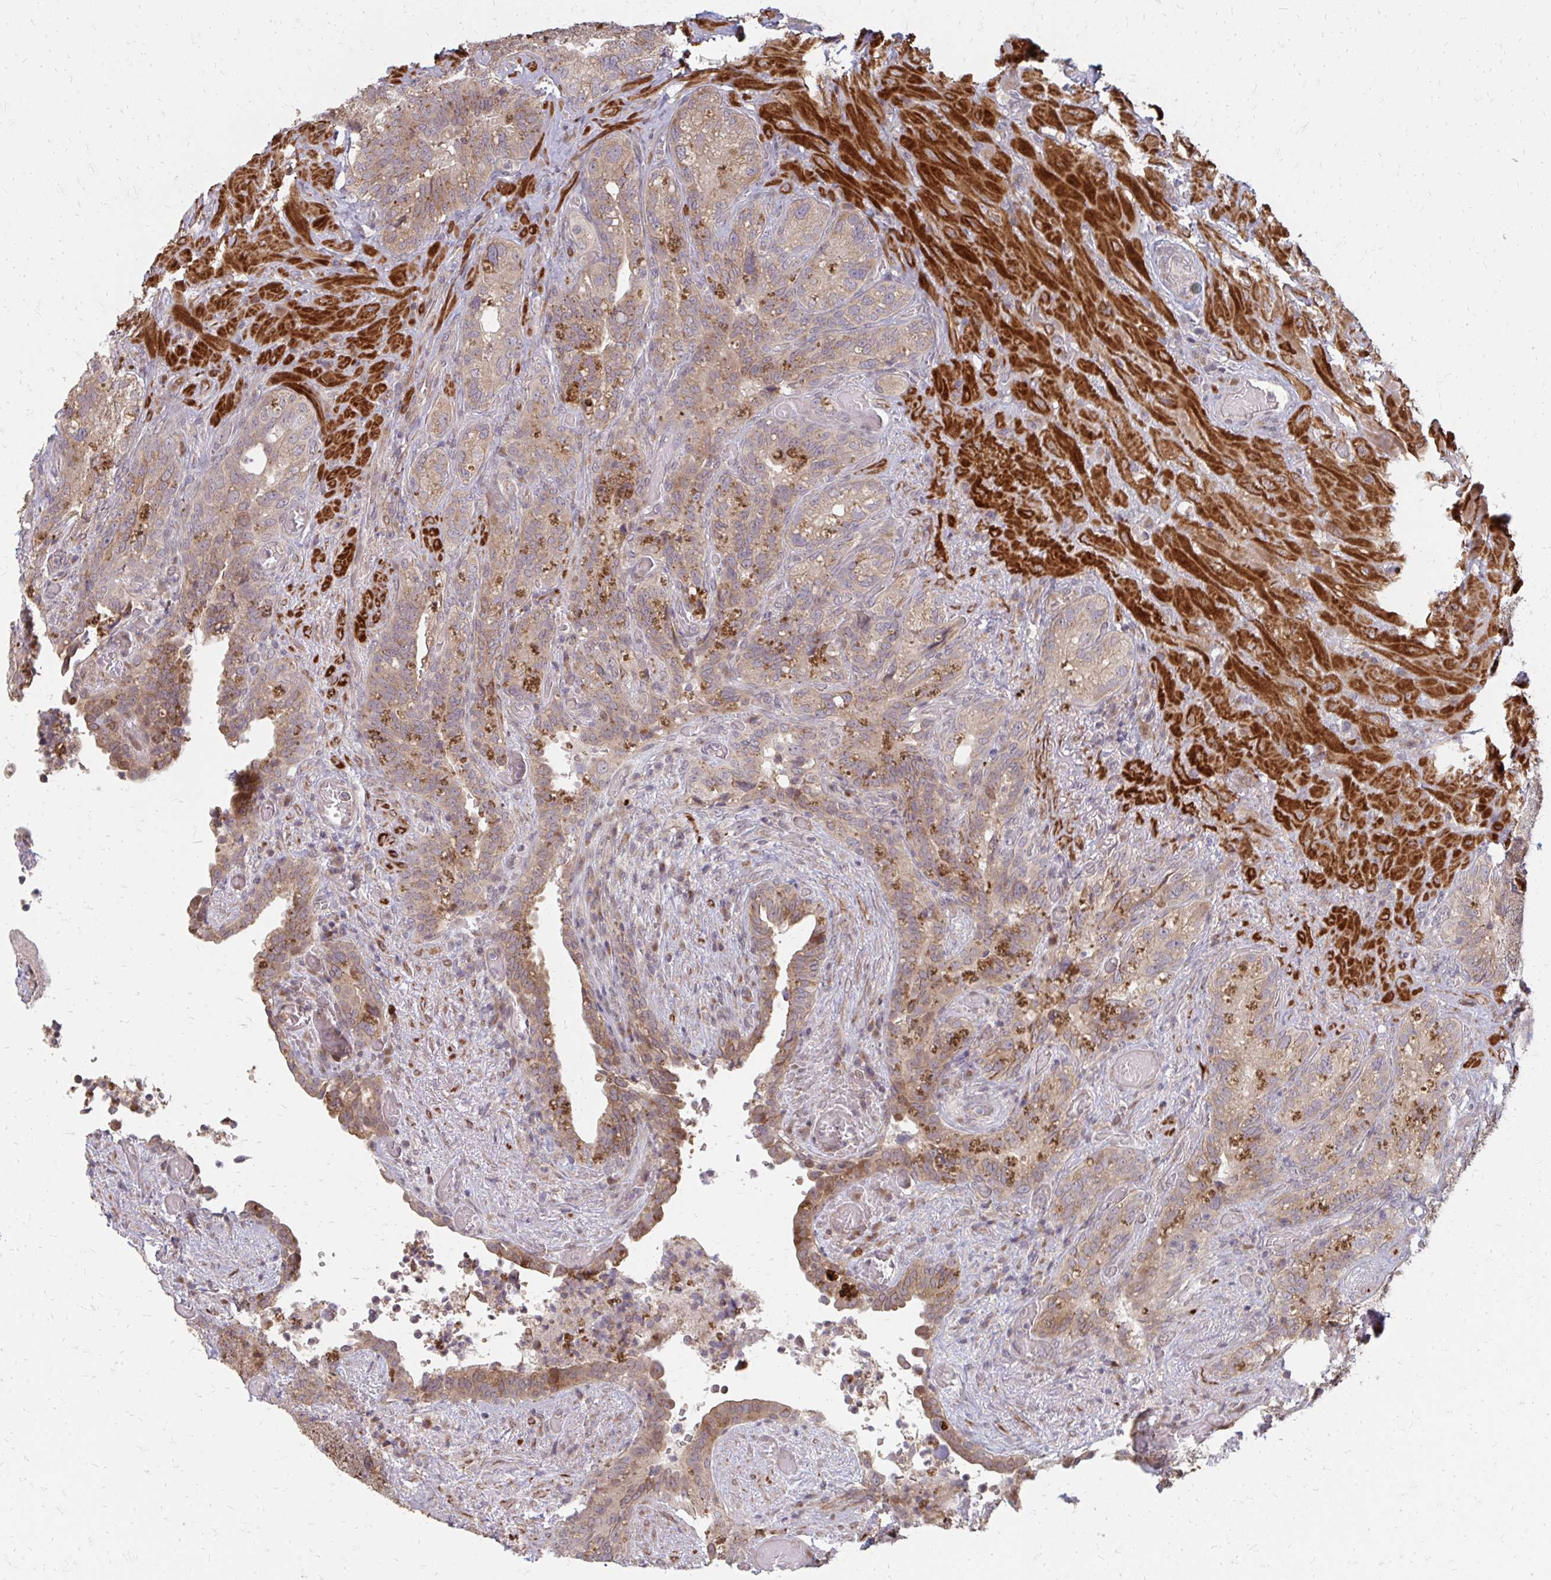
{"staining": {"intensity": "weak", "quantity": ">75%", "location": "cytoplasmic/membranous"}, "tissue": "seminal vesicle", "cell_type": "Glandular cells", "image_type": "normal", "snomed": [{"axis": "morphology", "description": "Normal tissue, NOS"}, {"axis": "topography", "description": "Seminal veicle"}], "caption": "Immunohistochemical staining of normal human seminal vesicle shows >75% levels of weak cytoplasmic/membranous protein staining in about >75% of glandular cells. The staining is performed using DAB brown chromogen to label protein expression. The nuclei are counter-stained blue using hematoxylin.", "gene": "ZNF285", "patient": {"sex": "male", "age": 68}}